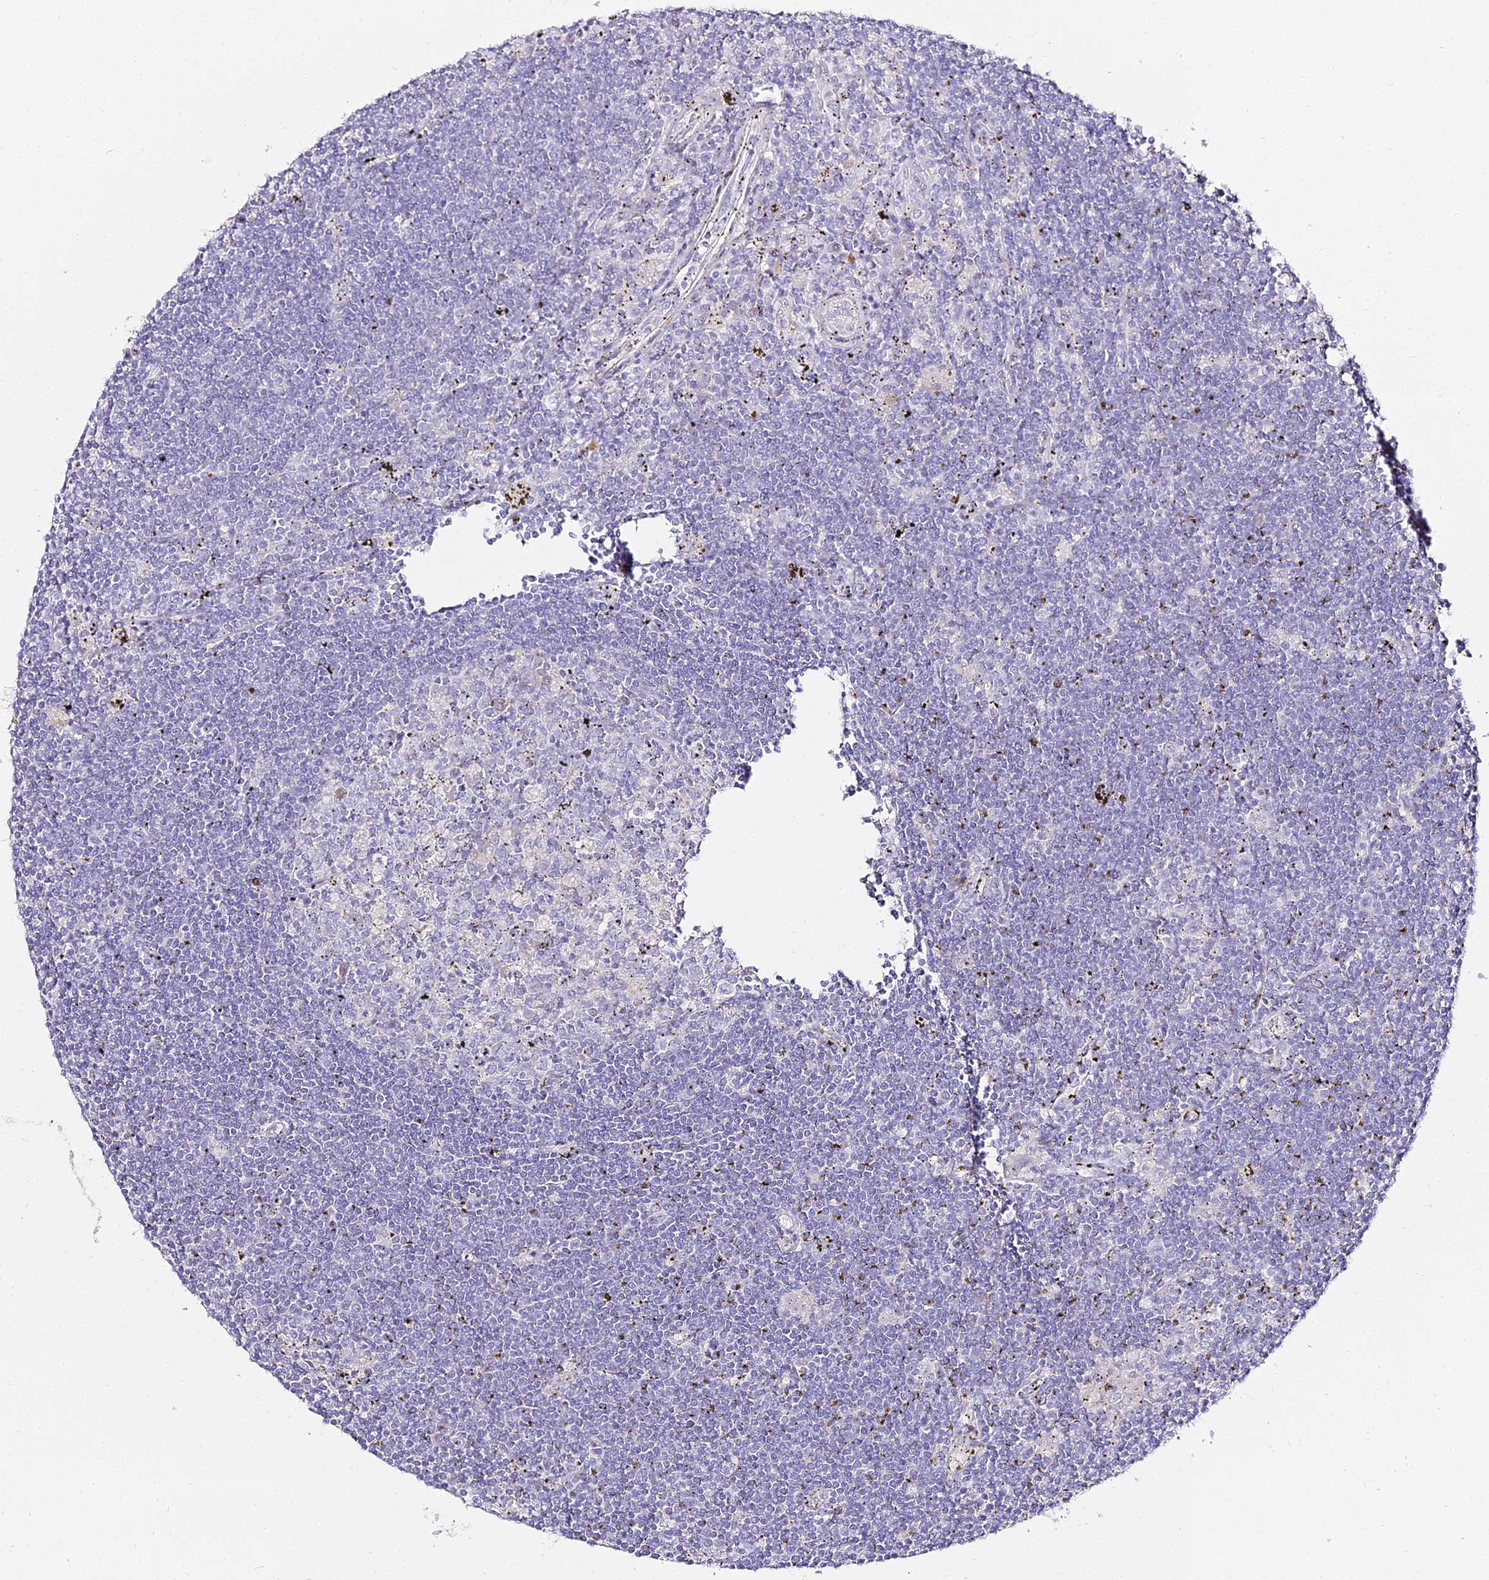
{"staining": {"intensity": "negative", "quantity": "none", "location": "none"}, "tissue": "lymphoma", "cell_type": "Tumor cells", "image_type": "cancer", "snomed": [{"axis": "morphology", "description": "Malignant lymphoma, non-Hodgkin's type, Low grade"}, {"axis": "topography", "description": "Spleen"}], "caption": "Malignant lymphoma, non-Hodgkin's type (low-grade) was stained to show a protein in brown. There is no significant expression in tumor cells.", "gene": "ALPG", "patient": {"sex": "male", "age": 76}}